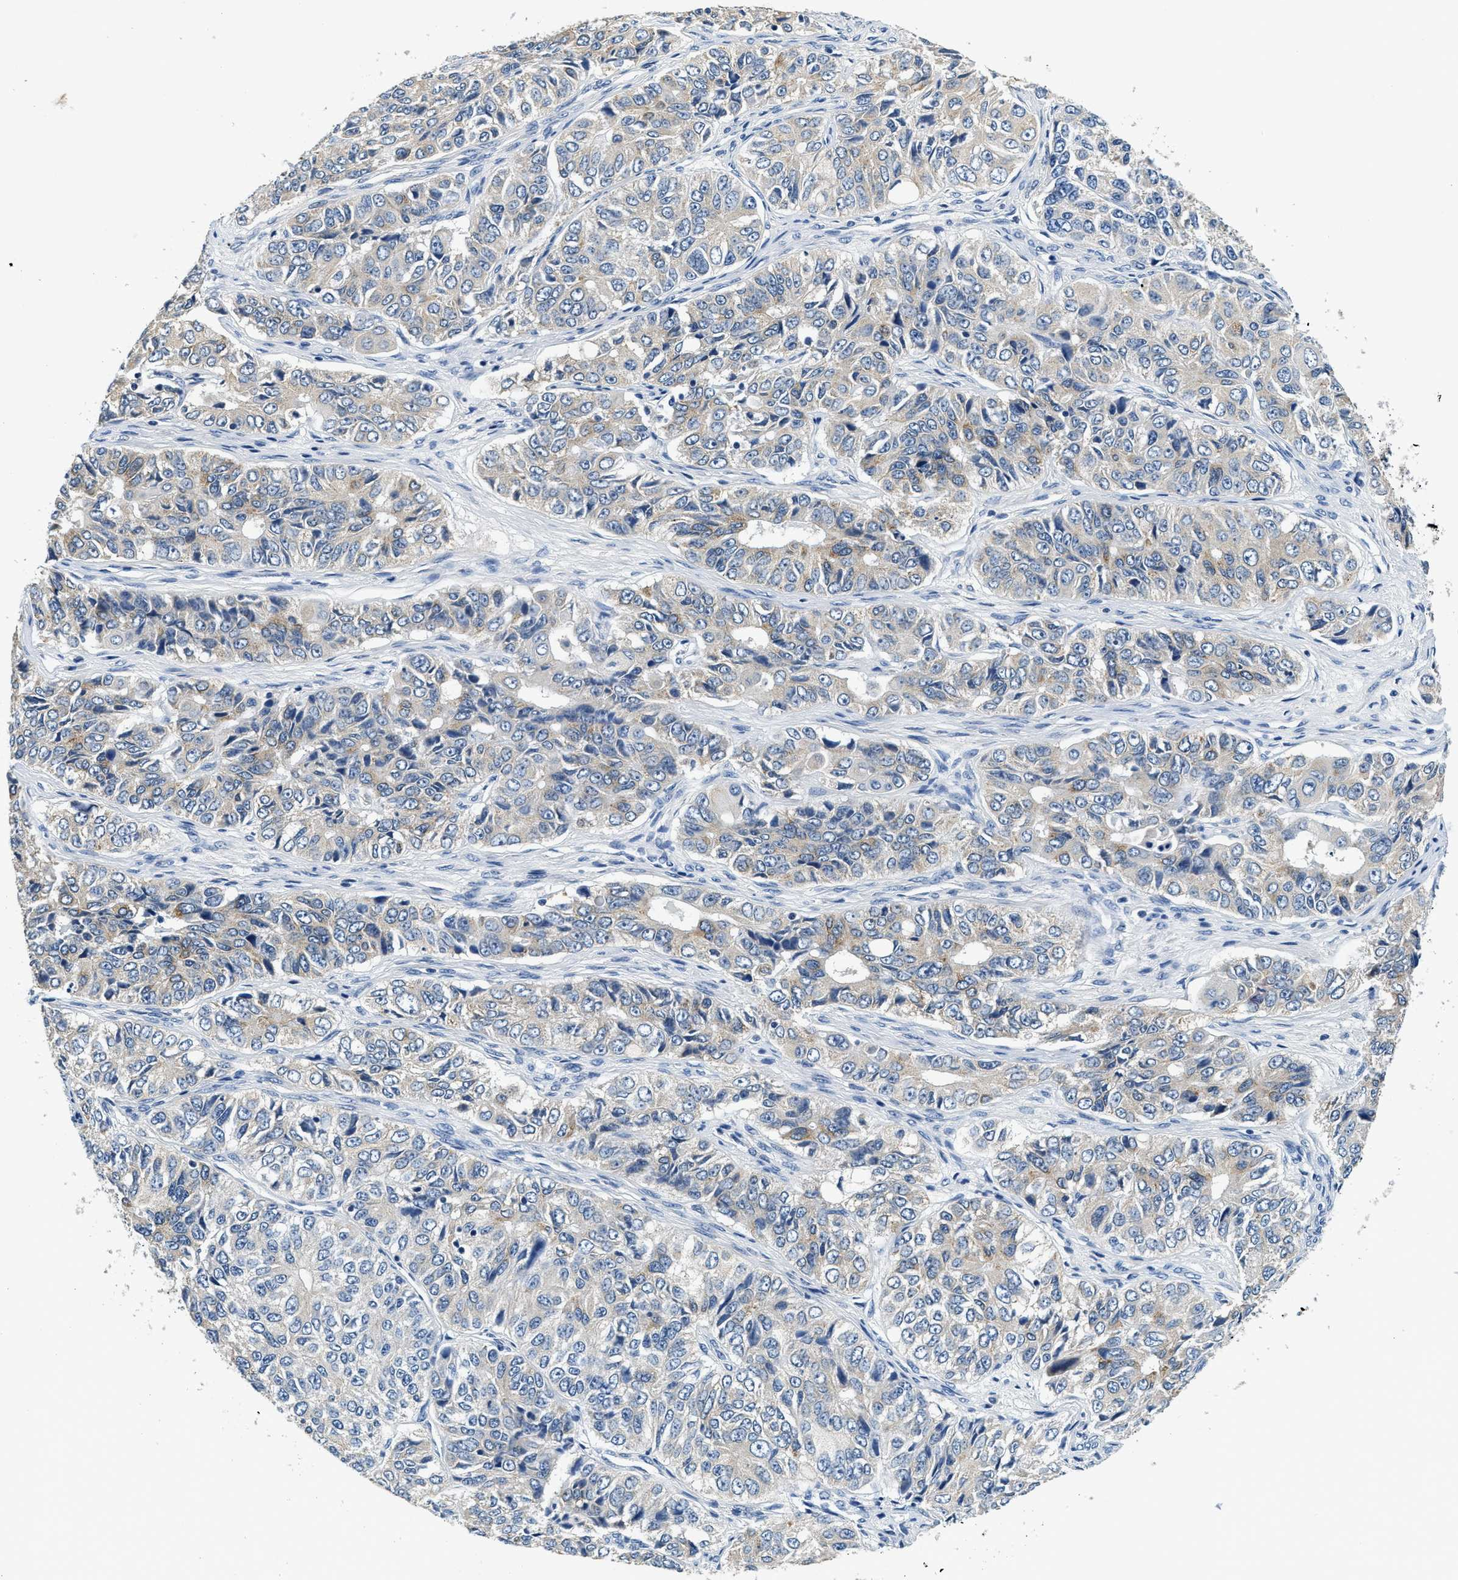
{"staining": {"intensity": "weak", "quantity": "<25%", "location": "cytoplasmic/membranous"}, "tissue": "ovarian cancer", "cell_type": "Tumor cells", "image_type": "cancer", "snomed": [{"axis": "morphology", "description": "Carcinoma, endometroid"}, {"axis": "topography", "description": "Ovary"}], "caption": "Ovarian cancer (endometroid carcinoma) stained for a protein using immunohistochemistry exhibits no staining tumor cells.", "gene": "ALDH3A2", "patient": {"sex": "female", "age": 51}}